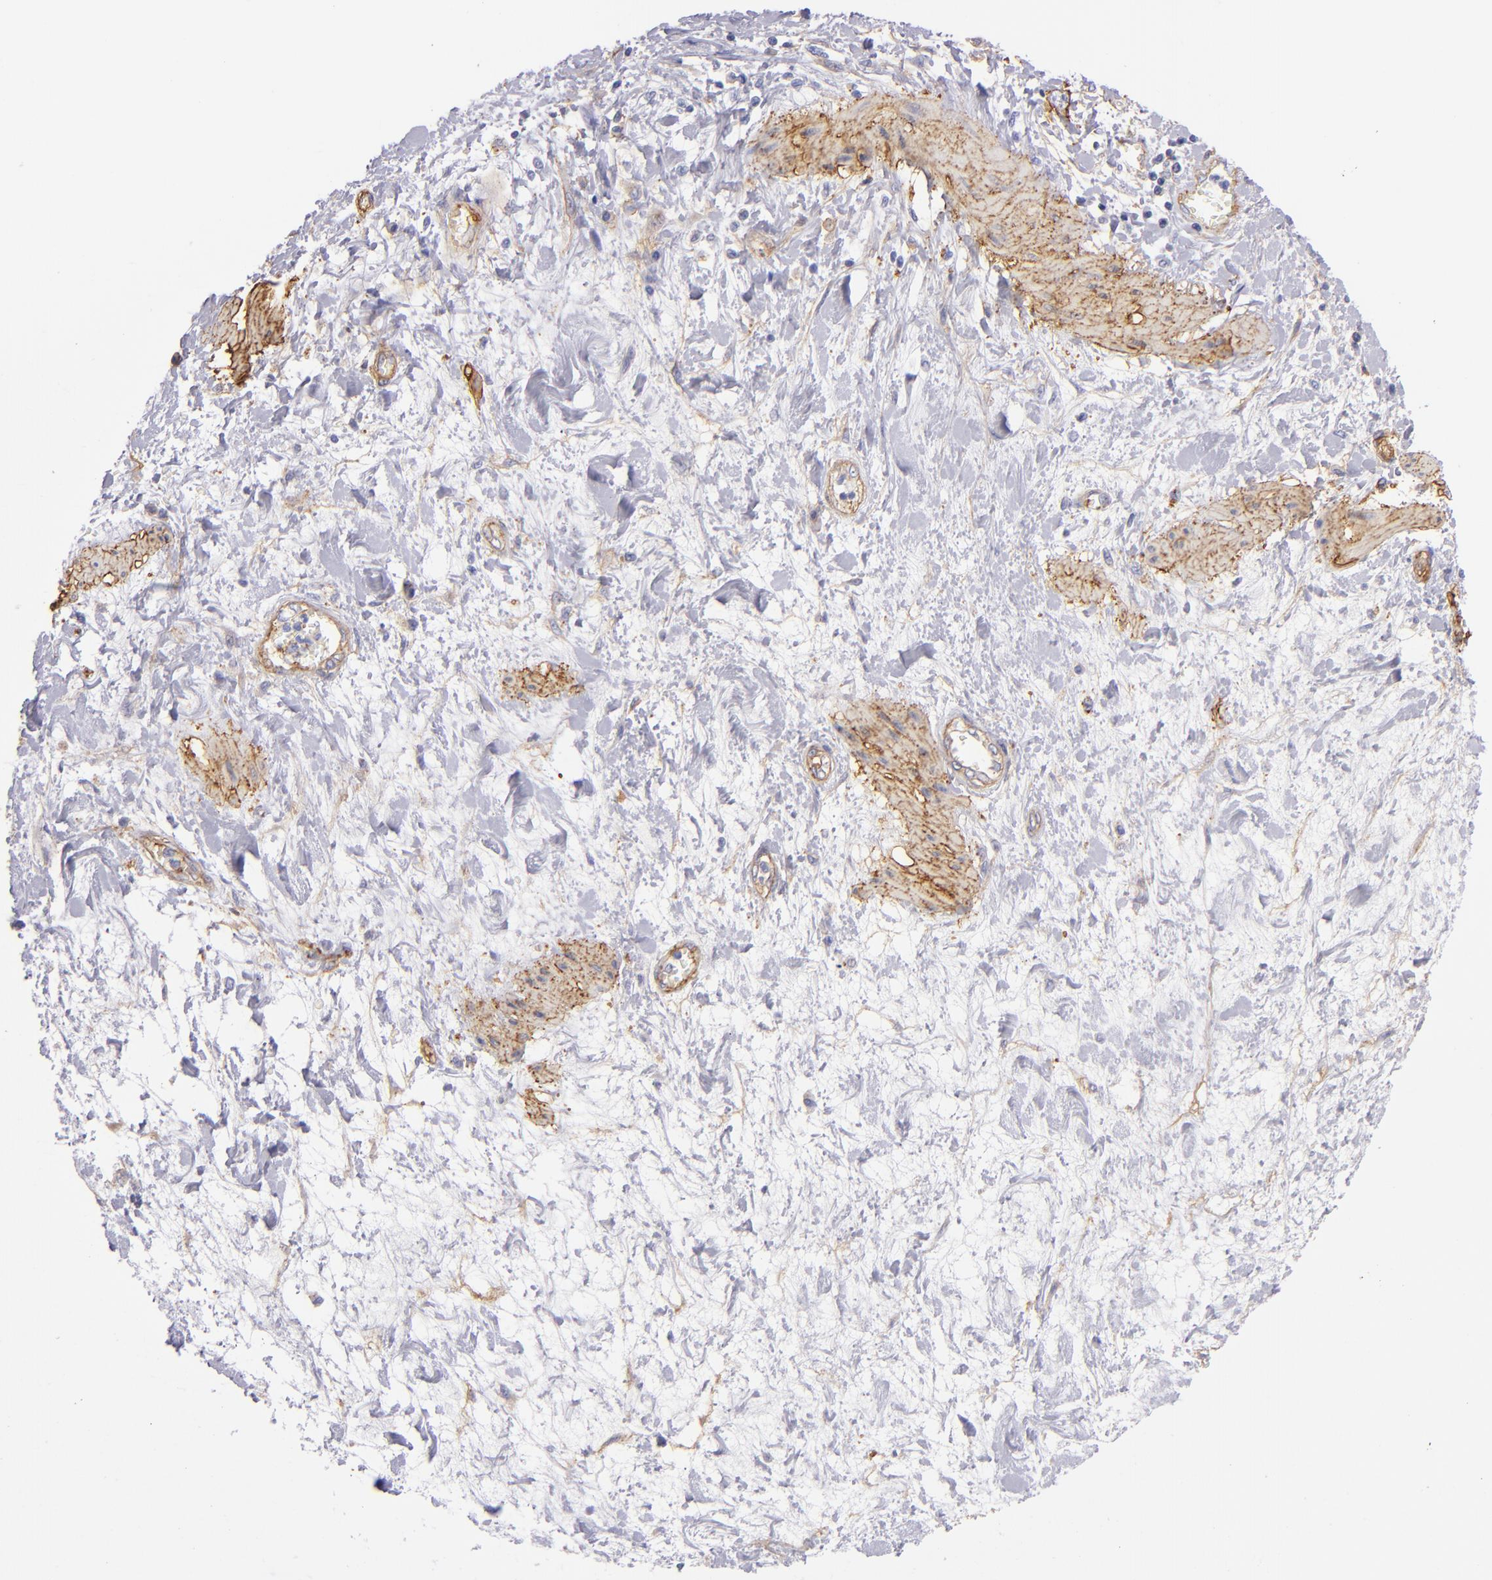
{"staining": {"intensity": "moderate", "quantity": ">75%", "location": "cytoplasmic/membranous"}, "tissue": "ovarian cancer", "cell_type": "Tumor cells", "image_type": "cancer", "snomed": [{"axis": "morphology", "description": "Cystadenocarcinoma, serous, NOS"}, {"axis": "topography", "description": "Ovary"}], "caption": "The photomicrograph shows immunohistochemical staining of serous cystadenocarcinoma (ovarian). There is moderate cytoplasmic/membranous expression is appreciated in approximately >75% of tumor cells.", "gene": "CD151", "patient": {"sex": "female", "age": 63}}